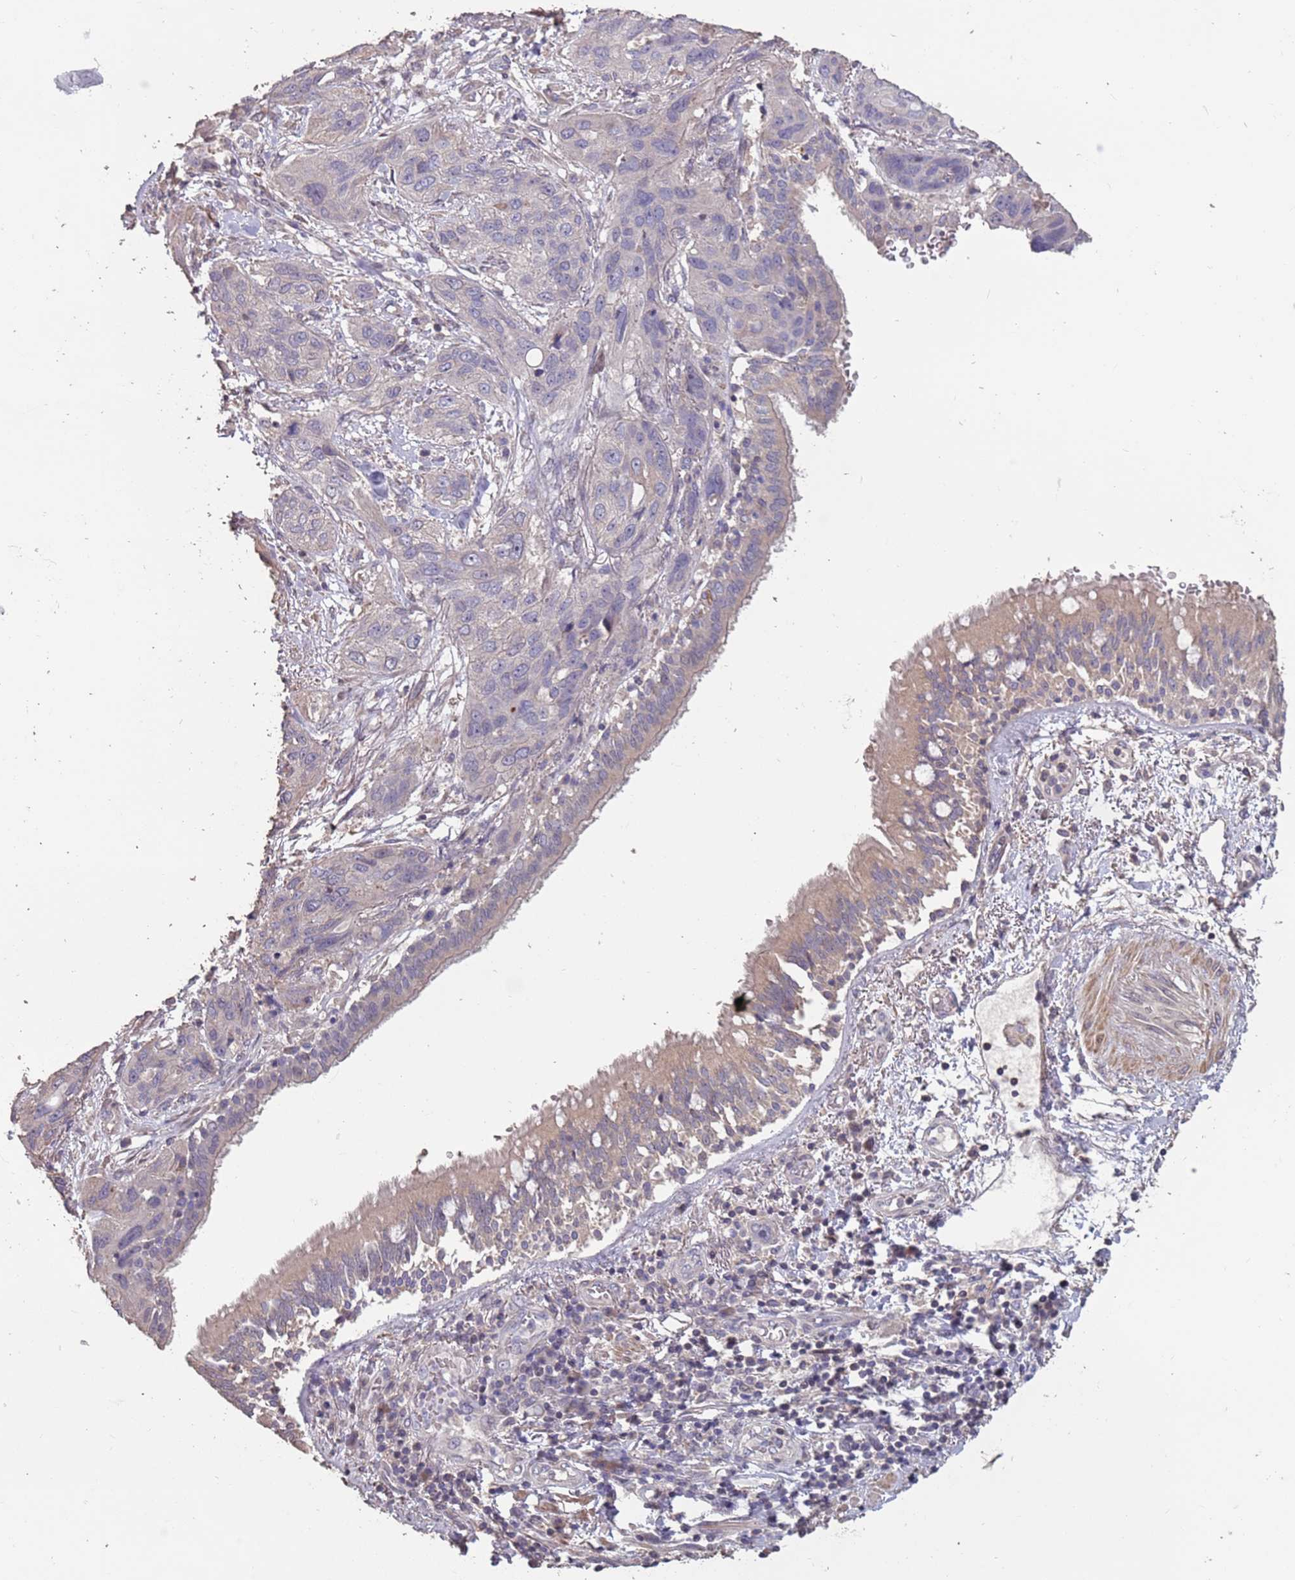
{"staining": {"intensity": "negative", "quantity": "none", "location": "none"}, "tissue": "lung cancer", "cell_type": "Tumor cells", "image_type": "cancer", "snomed": [{"axis": "morphology", "description": "Squamous cell carcinoma, NOS"}, {"axis": "topography", "description": "Lung"}], "caption": "High power microscopy image of an IHC photomicrograph of lung cancer, revealing no significant positivity in tumor cells. The staining is performed using DAB (3,3'-diaminobenzidine) brown chromogen with nuclei counter-stained in using hematoxylin.", "gene": "MBD3L1", "patient": {"sex": "female", "age": 70}}